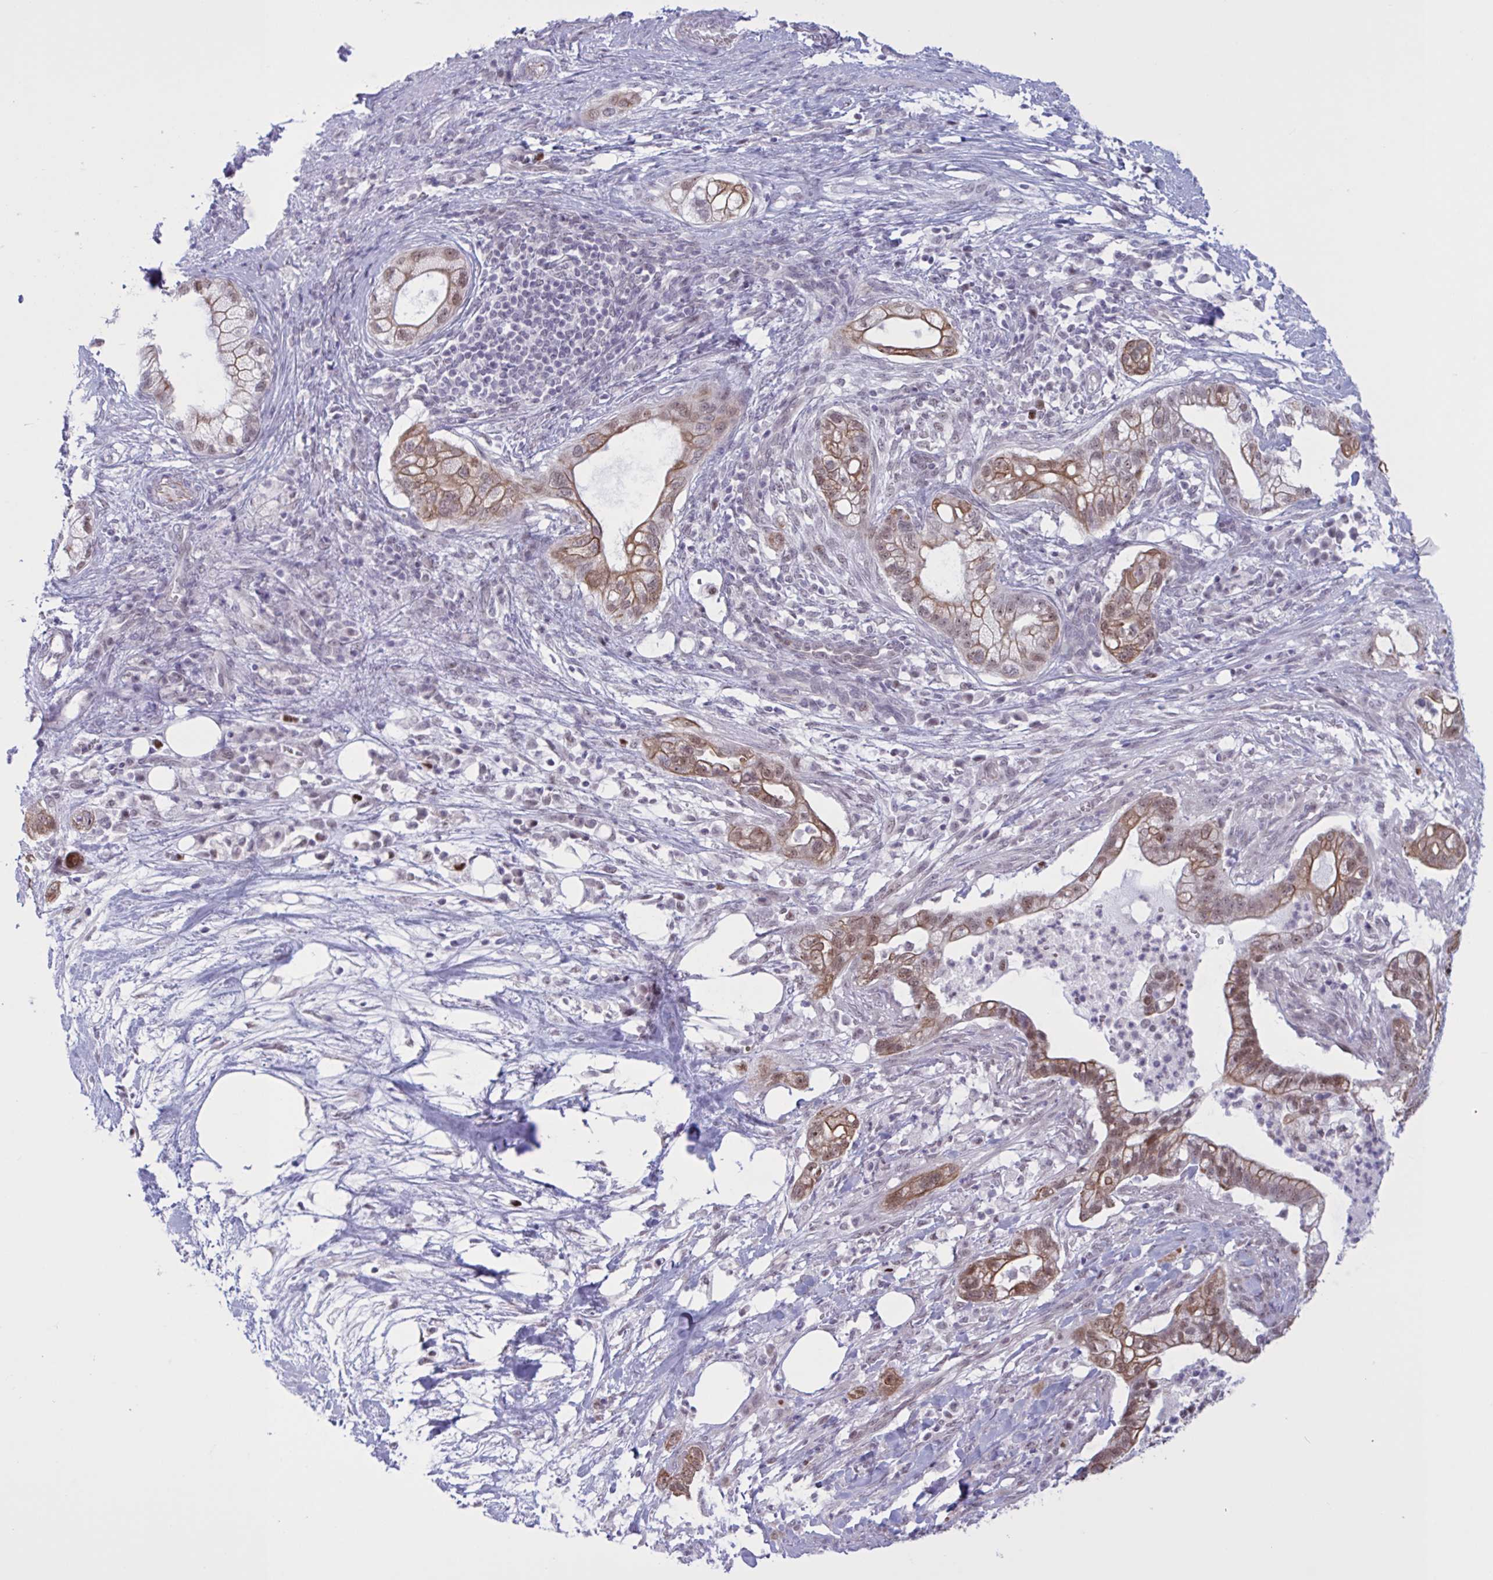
{"staining": {"intensity": "moderate", "quantity": ">75%", "location": "cytoplasmic/membranous,nuclear"}, "tissue": "pancreatic cancer", "cell_type": "Tumor cells", "image_type": "cancer", "snomed": [{"axis": "morphology", "description": "Adenocarcinoma, NOS"}, {"axis": "topography", "description": "Pancreas"}], "caption": "IHC photomicrograph of pancreatic cancer (adenocarcinoma) stained for a protein (brown), which demonstrates medium levels of moderate cytoplasmic/membranous and nuclear staining in approximately >75% of tumor cells.", "gene": "PRMT6", "patient": {"sex": "male", "age": 44}}